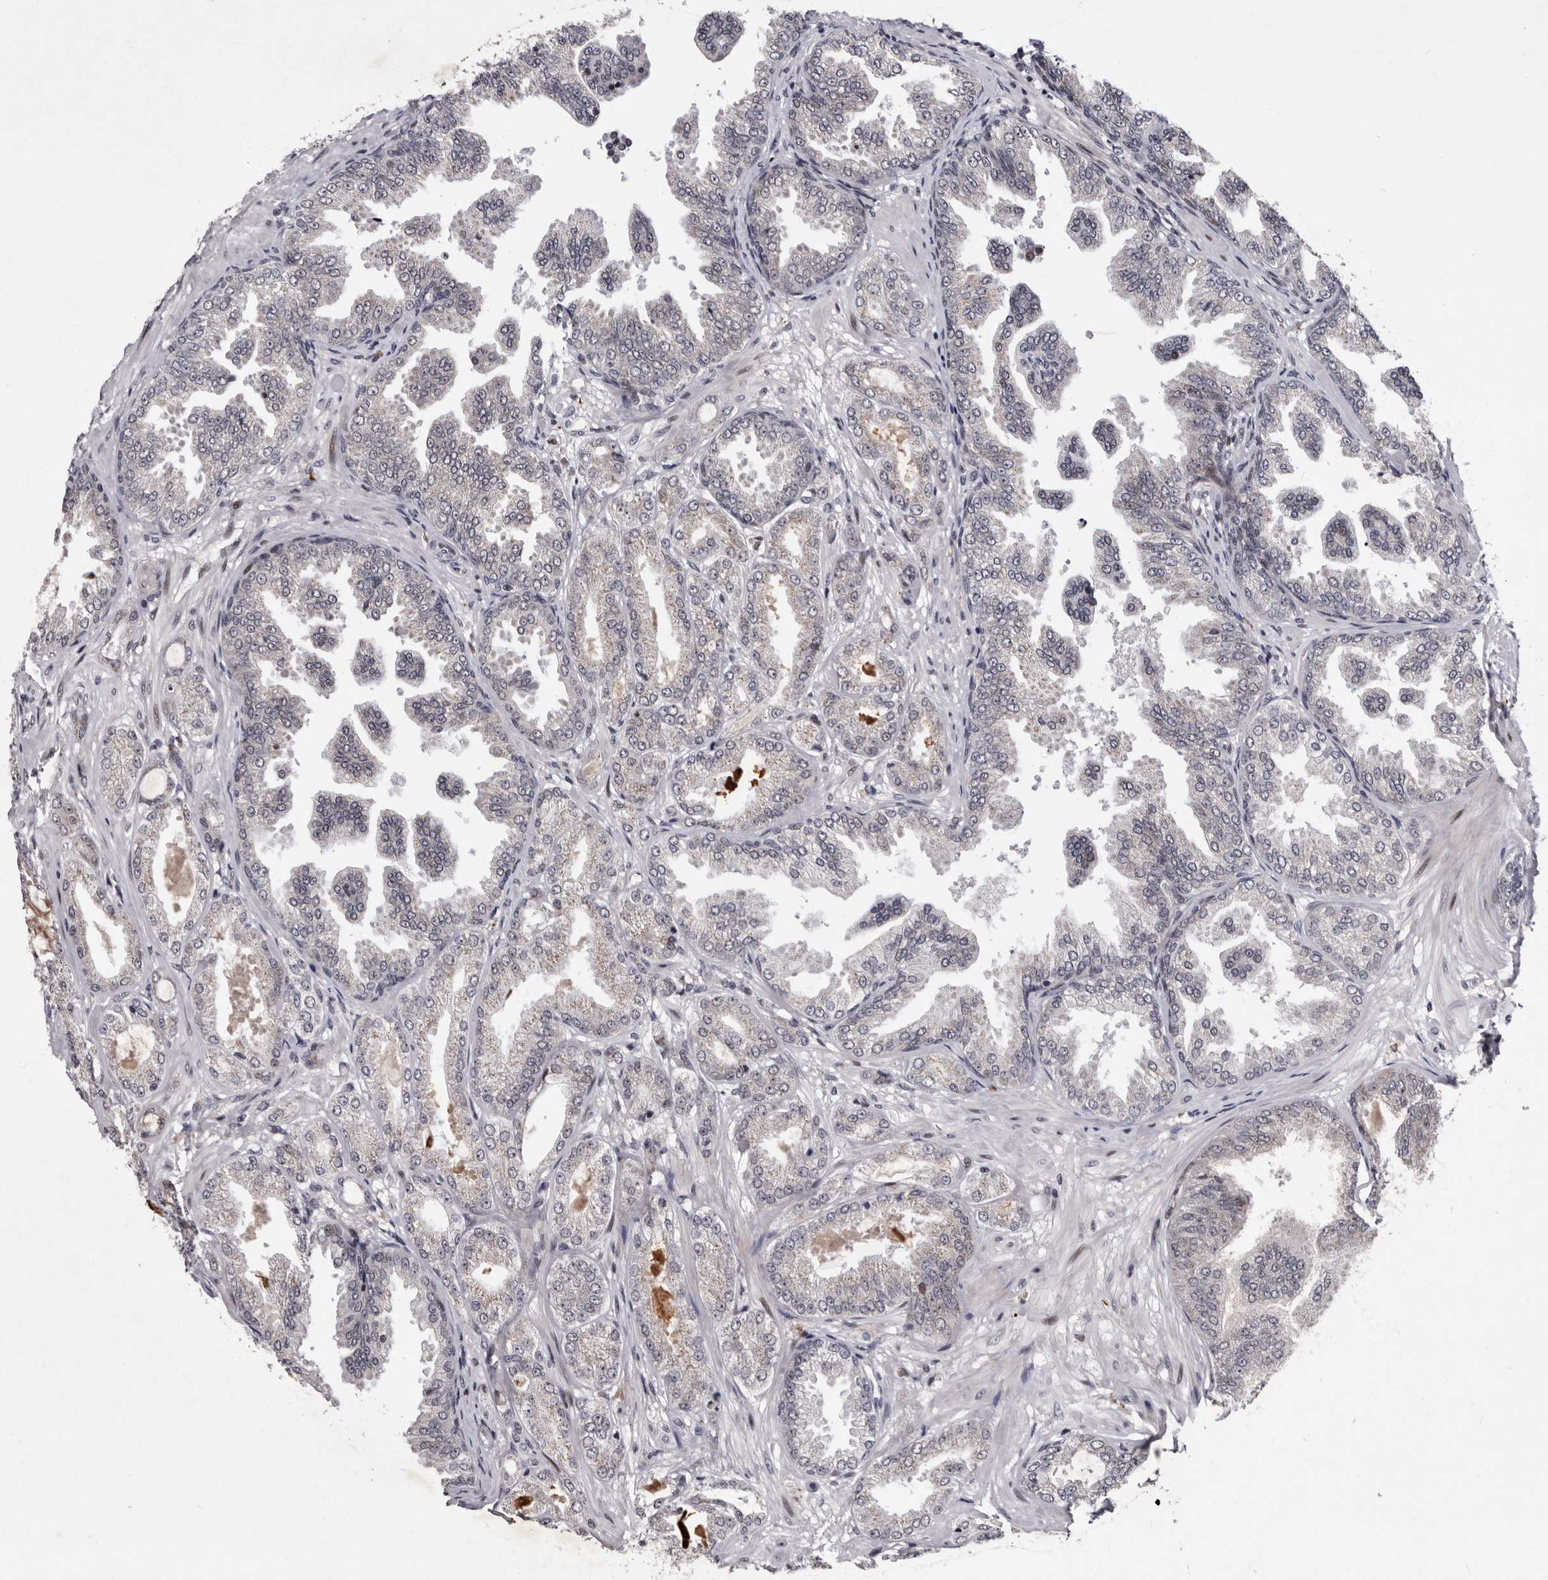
{"staining": {"intensity": "negative", "quantity": "none", "location": "none"}, "tissue": "prostate cancer", "cell_type": "Tumor cells", "image_type": "cancer", "snomed": [{"axis": "morphology", "description": "Adenocarcinoma, Low grade"}, {"axis": "topography", "description": "Prostate"}], "caption": "DAB immunohistochemical staining of human prostate low-grade adenocarcinoma demonstrates no significant staining in tumor cells.", "gene": "TNKS", "patient": {"sex": "male", "age": 63}}